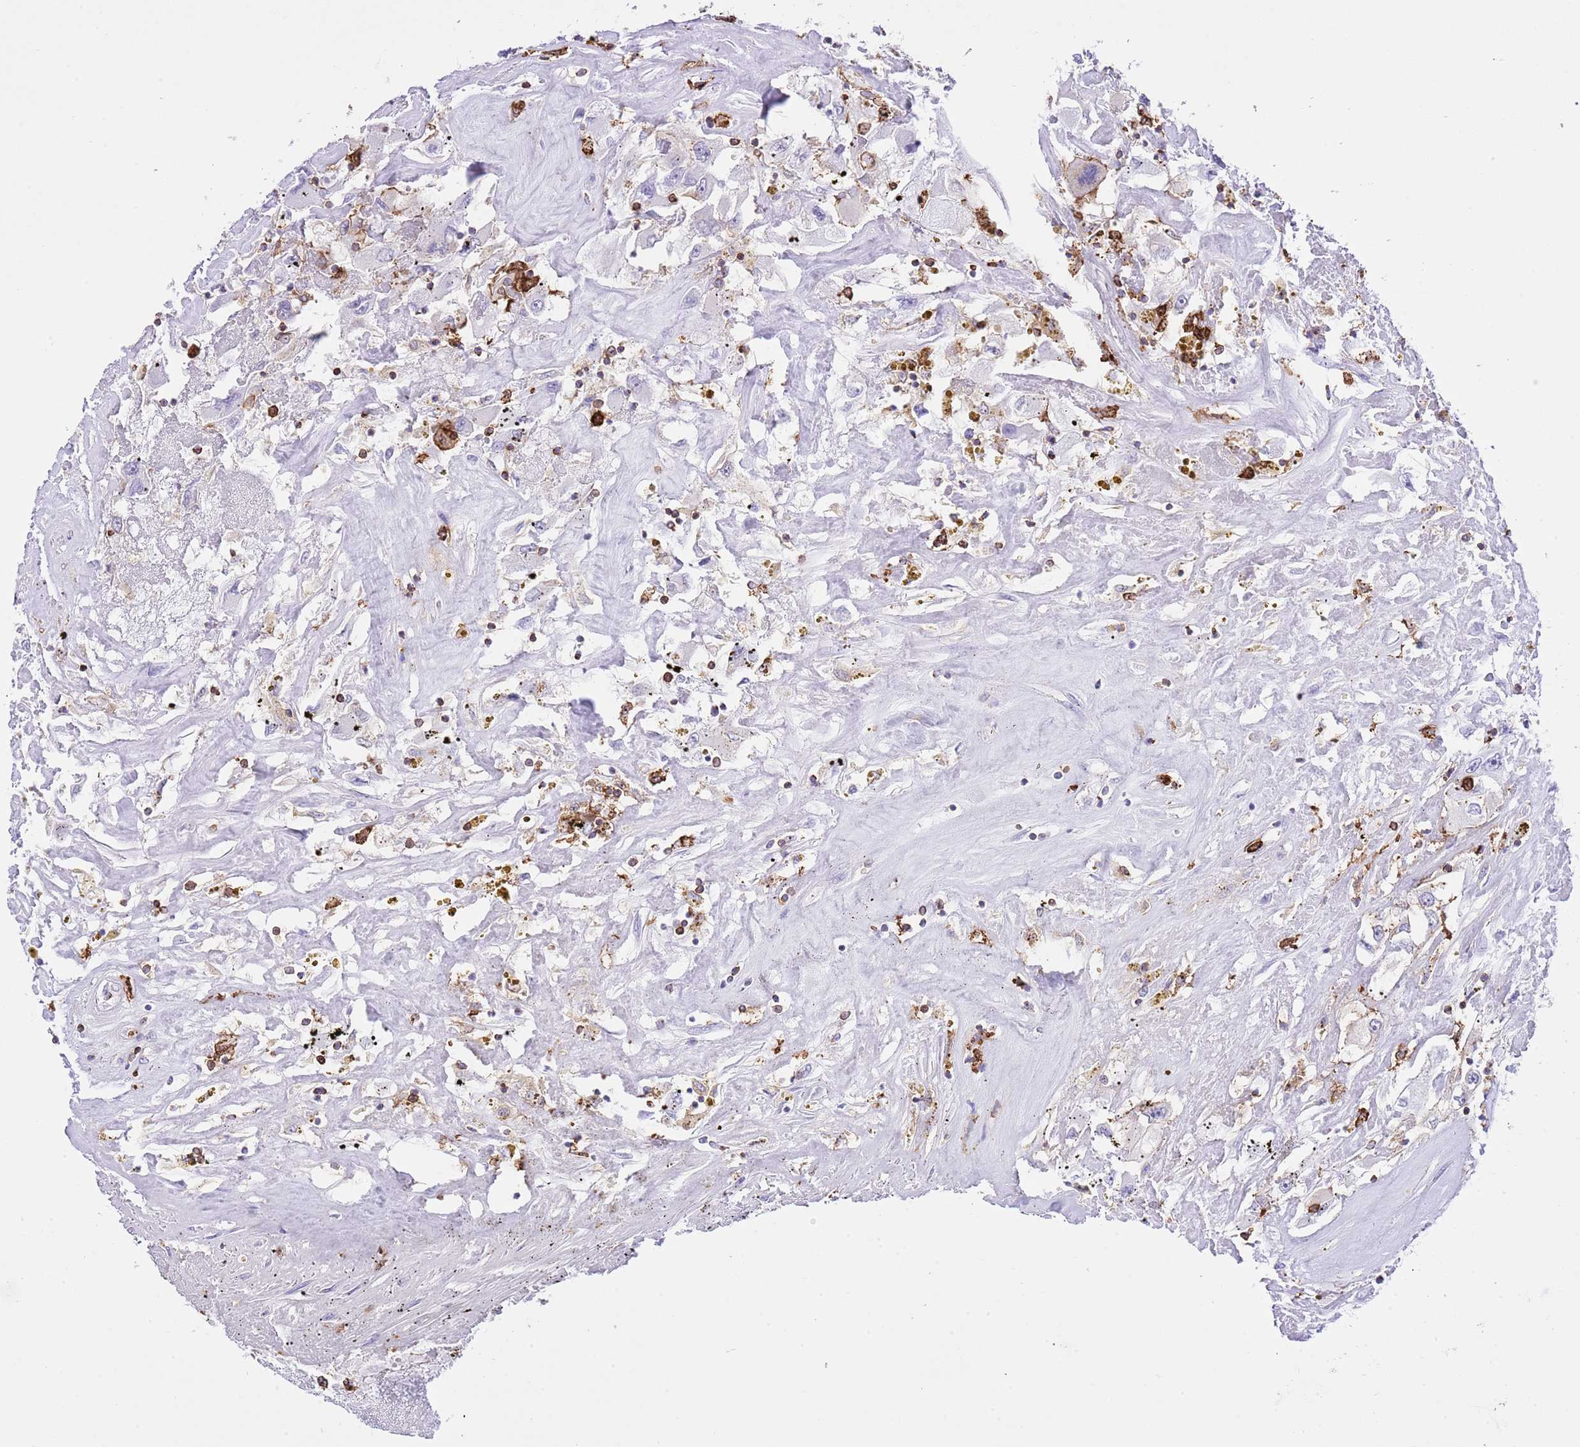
{"staining": {"intensity": "negative", "quantity": "none", "location": "none"}, "tissue": "renal cancer", "cell_type": "Tumor cells", "image_type": "cancer", "snomed": [{"axis": "morphology", "description": "Adenocarcinoma, NOS"}, {"axis": "topography", "description": "Kidney"}], "caption": "A photomicrograph of human renal adenocarcinoma is negative for staining in tumor cells.", "gene": "EFHD2", "patient": {"sex": "female", "age": 52}}